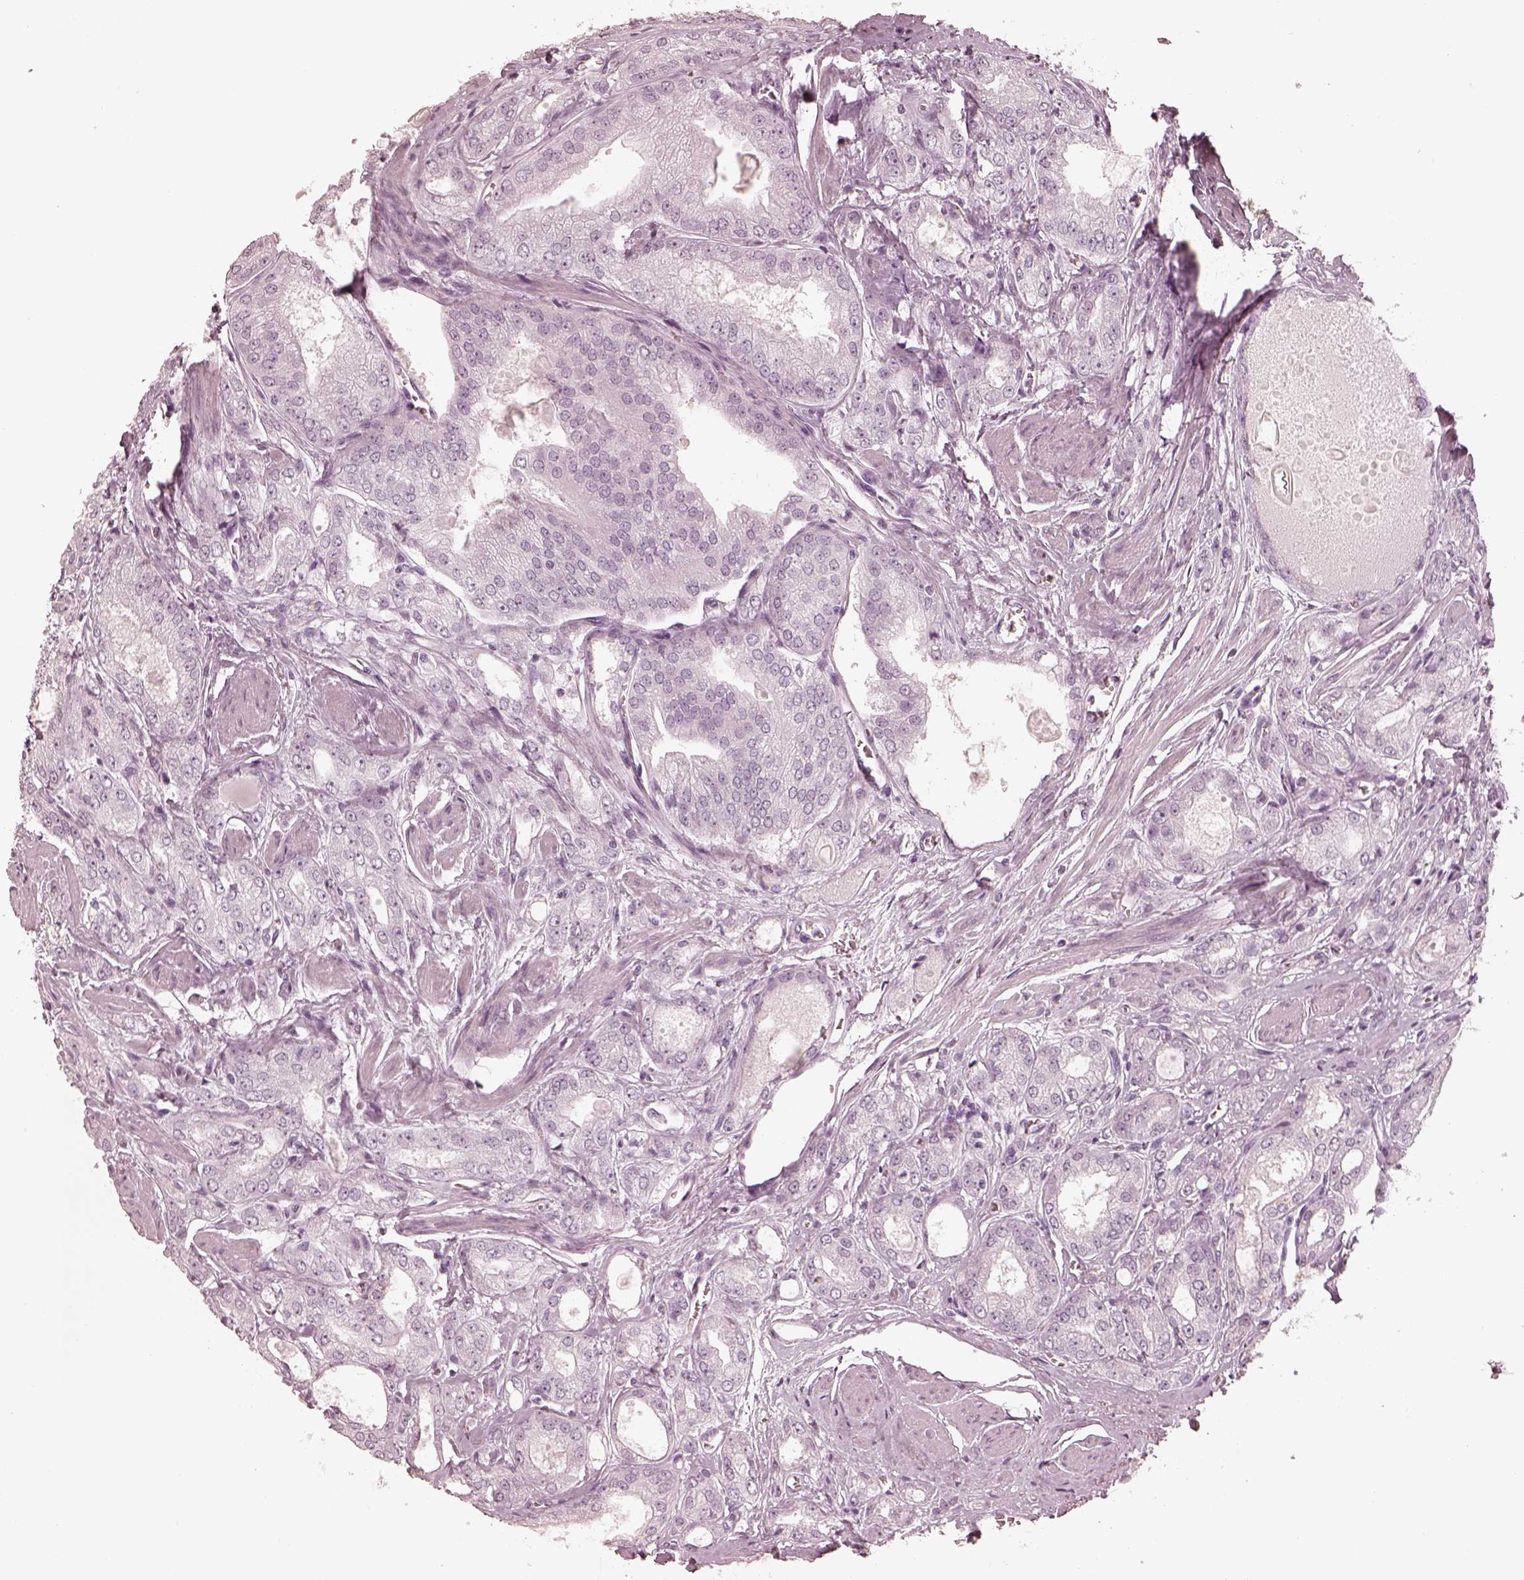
{"staining": {"intensity": "negative", "quantity": "none", "location": "none"}, "tissue": "prostate cancer", "cell_type": "Tumor cells", "image_type": "cancer", "snomed": [{"axis": "morphology", "description": "Adenocarcinoma, NOS"}, {"axis": "morphology", "description": "Adenocarcinoma, High grade"}, {"axis": "topography", "description": "Prostate"}], "caption": "IHC histopathology image of neoplastic tissue: adenocarcinoma (prostate) stained with DAB (3,3'-diaminobenzidine) exhibits no significant protein positivity in tumor cells.", "gene": "CALR3", "patient": {"sex": "male", "age": 70}}